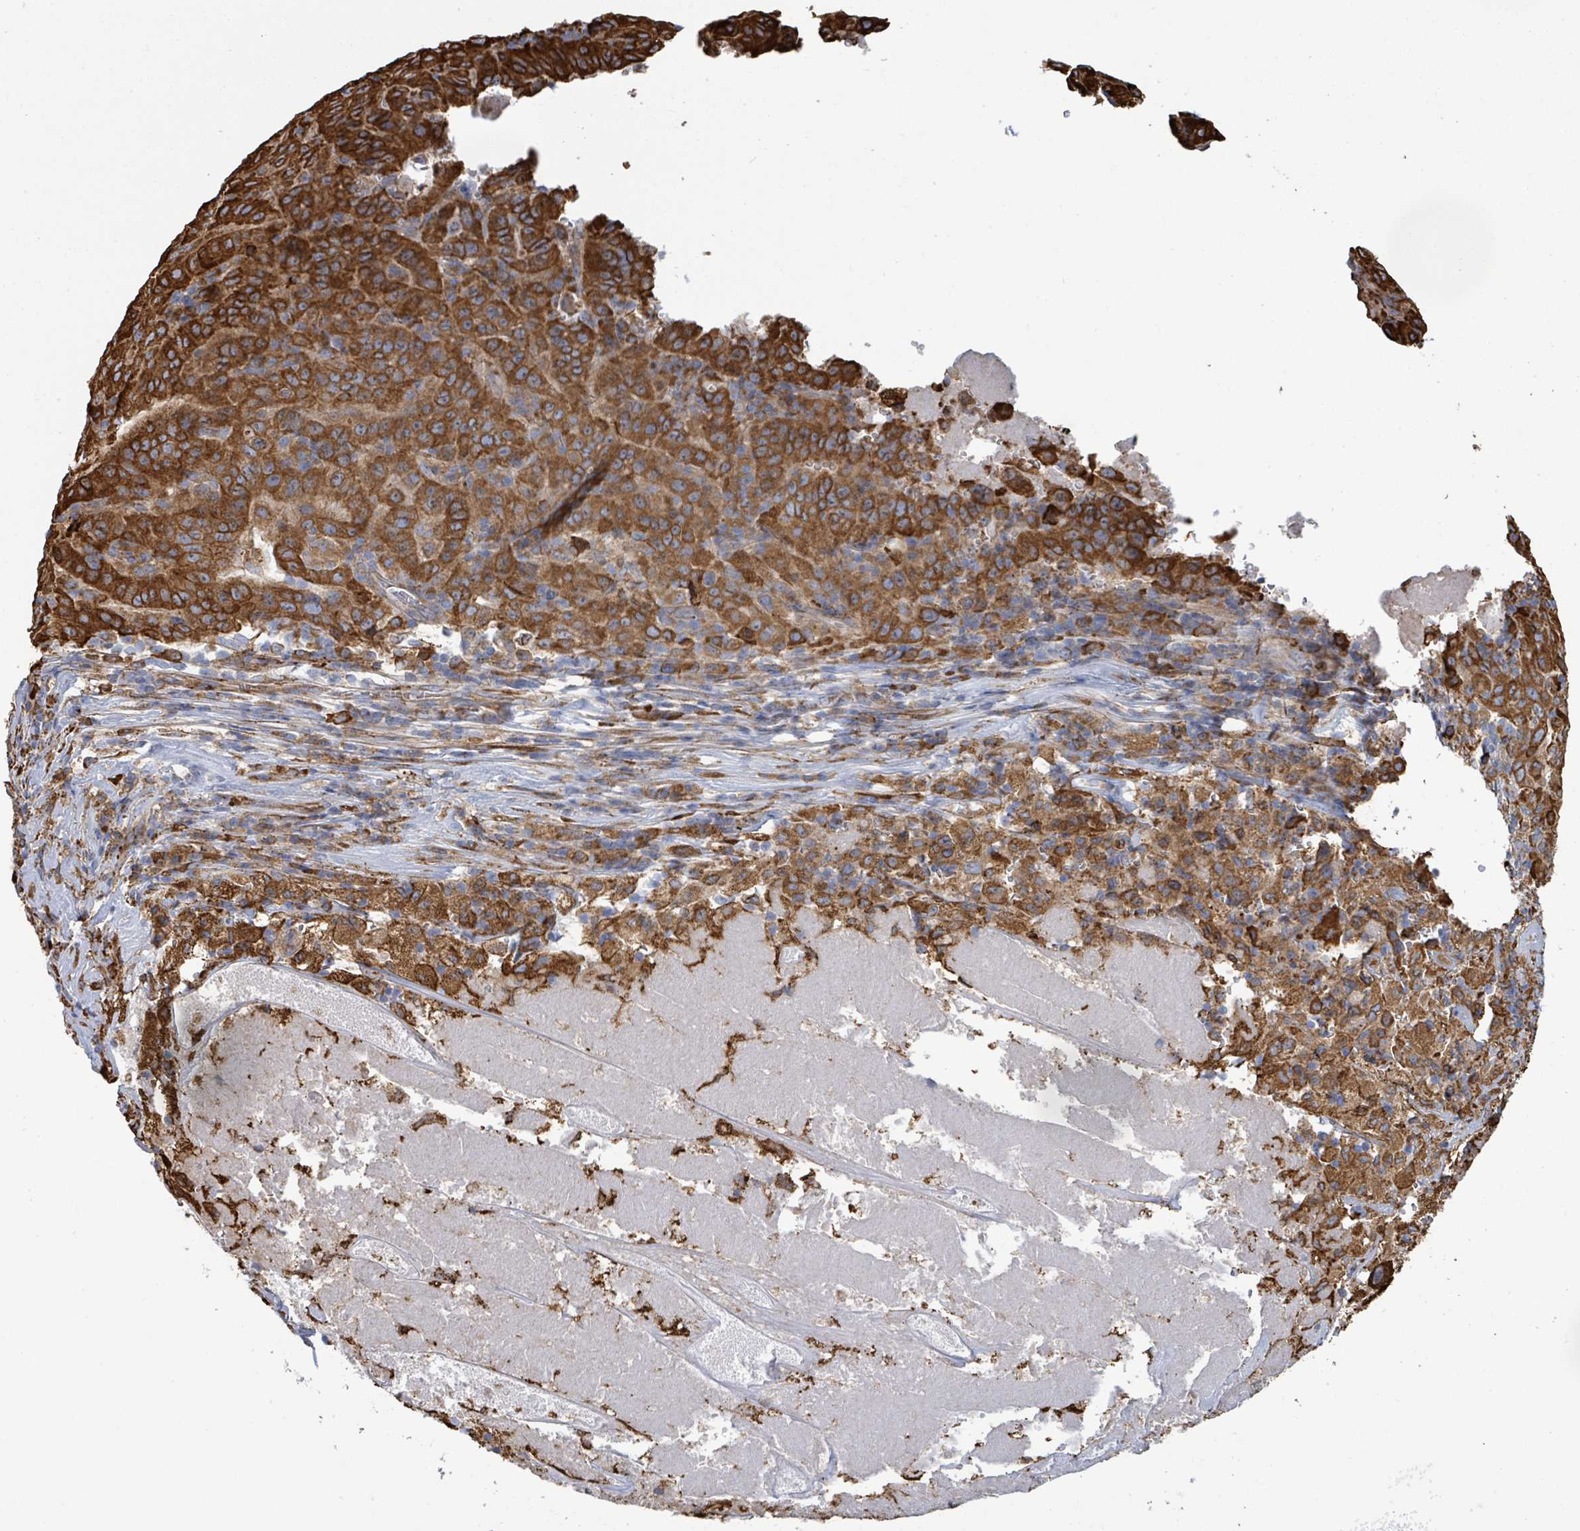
{"staining": {"intensity": "strong", "quantity": ">75%", "location": "cytoplasmic/membranous"}, "tissue": "pancreatic cancer", "cell_type": "Tumor cells", "image_type": "cancer", "snomed": [{"axis": "morphology", "description": "Adenocarcinoma, NOS"}, {"axis": "topography", "description": "Pancreas"}], "caption": "An immunohistochemistry photomicrograph of tumor tissue is shown. Protein staining in brown labels strong cytoplasmic/membranous positivity in pancreatic adenocarcinoma within tumor cells.", "gene": "RFPL4A", "patient": {"sex": "male", "age": 63}}